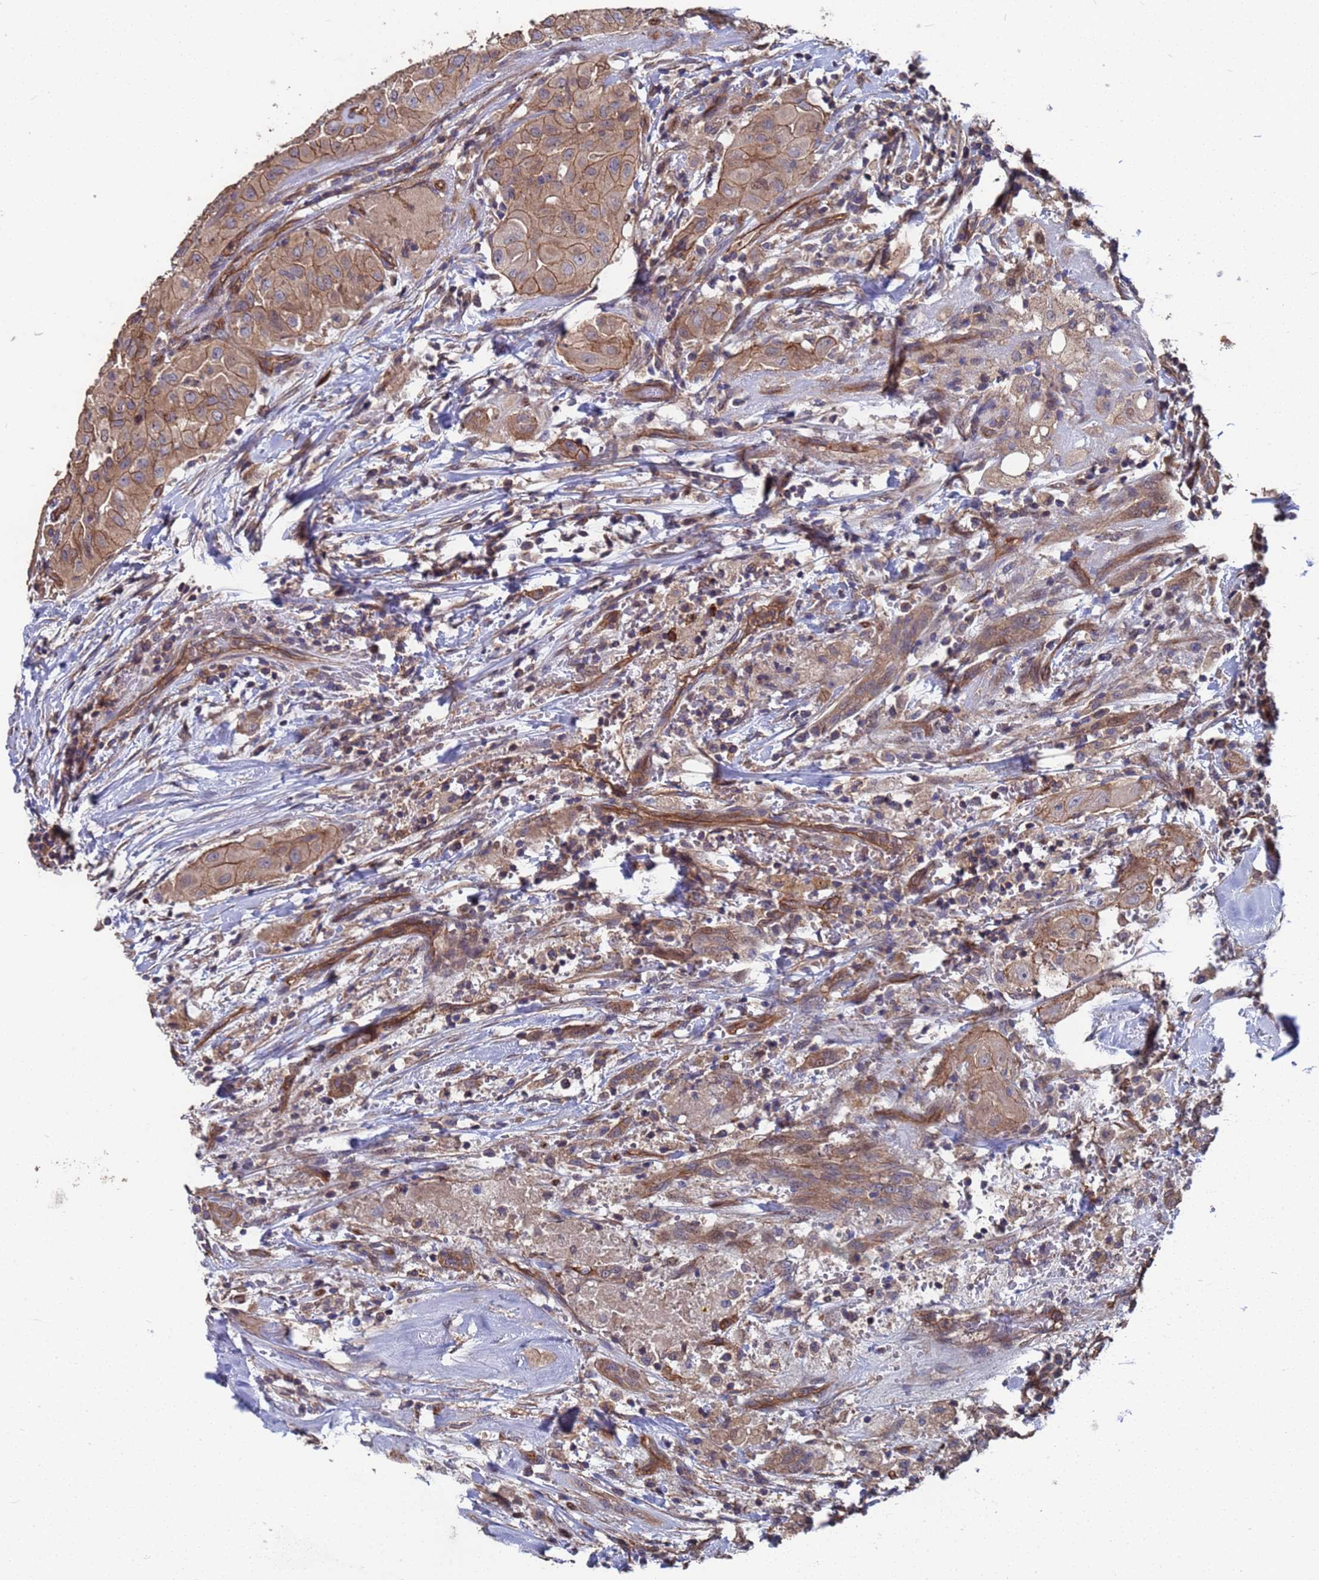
{"staining": {"intensity": "moderate", "quantity": "25%-75%", "location": "cytoplasmic/membranous"}, "tissue": "thyroid cancer", "cell_type": "Tumor cells", "image_type": "cancer", "snomed": [{"axis": "morphology", "description": "Papillary adenocarcinoma, NOS"}, {"axis": "topography", "description": "Thyroid gland"}], "caption": "This micrograph displays IHC staining of papillary adenocarcinoma (thyroid), with medium moderate cytoplasmic/membranous staining in approximately 25%-75% of tumor cells.", "gene": "NDUFAF6", "patient": {"sex": "female", "age": 59}}